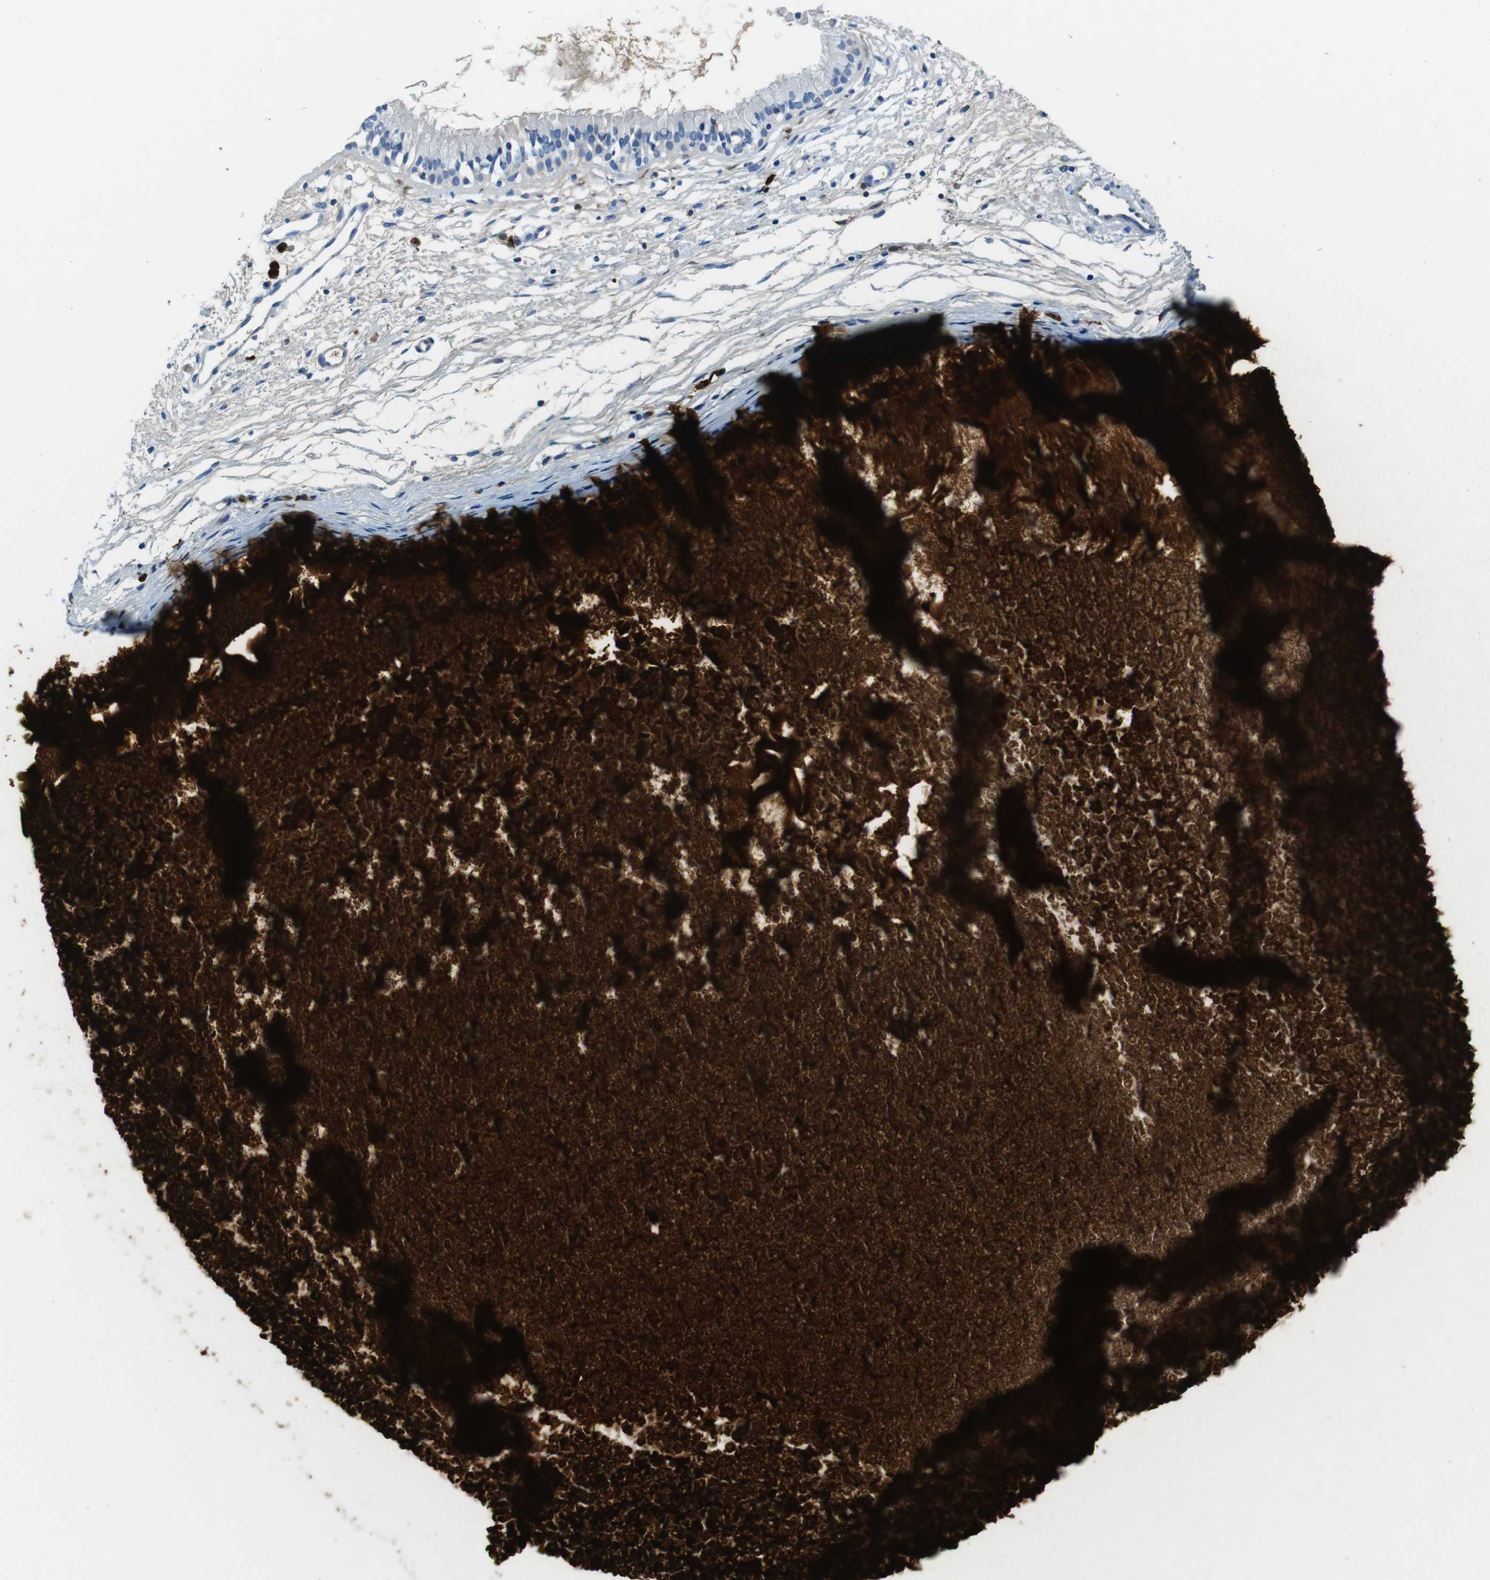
{"staining": {"intensity": "negative", "quantity": "none", "location": "none"}, "tissue": "nasopharynx", "cell_type": "Respiratory epithelial cells", "image_type": "normal", "snomed": [{"axis": "morphology", "description": "Normal tissue, NOS"}, {"axis": "topography", "description": "Nasopharynx"}], "caption": "The immunohistochemistry photomicrograph has no significant expression in respiratory epithelial cells of nasopharynx.", "gene": "IGKC", "patient": {"sex": "male", "age": 21}}